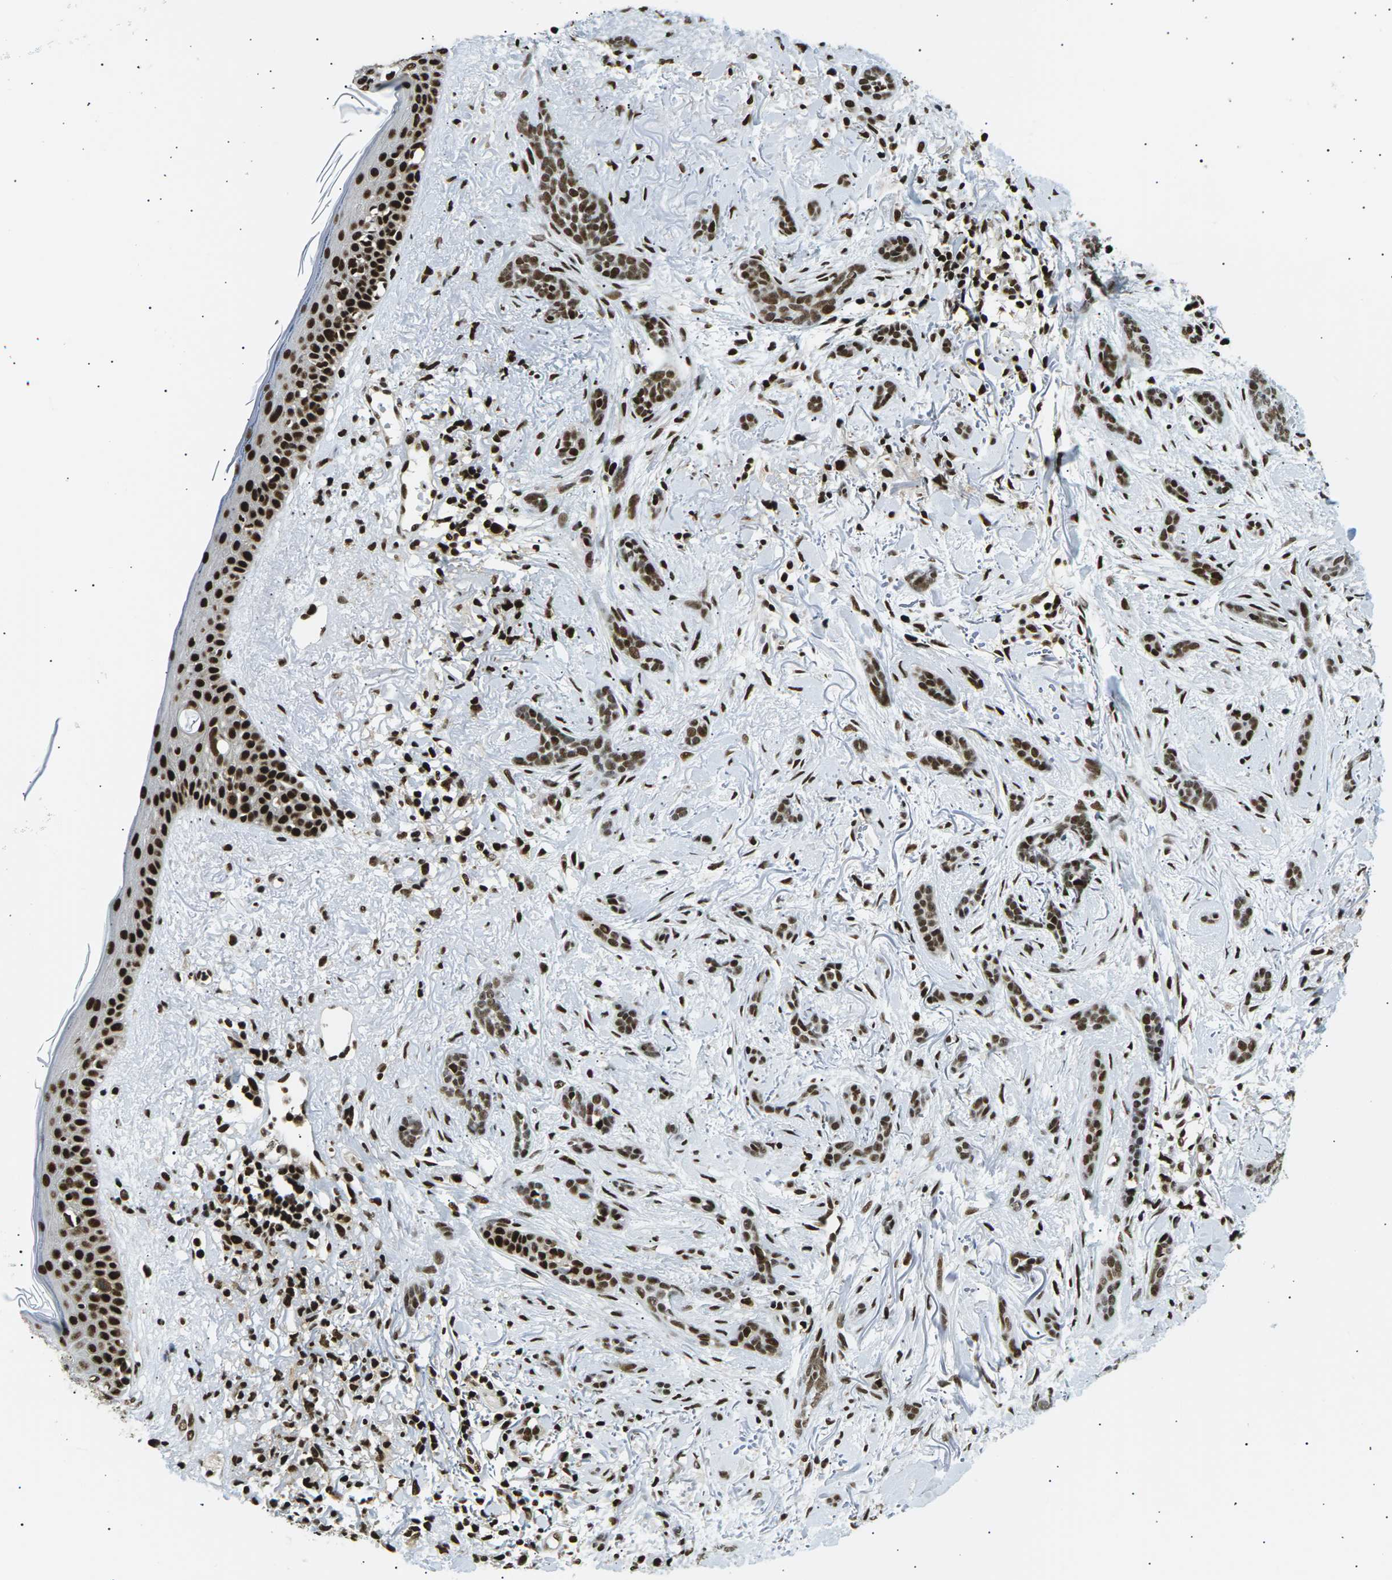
{"staining": {"intensity": "strong", "quantity": ">75%", "location": "nuclear"}, "tissue": "skin cancer", "cell_type": "Tumor cells", "image_type": "cancer", "snomed": [{"axis": "morphology", "description": "Basal cell carcinoma"}, {"axis": "morphology", "description": "Adnexal tumor, benign"}, {"axis": "topography", "description": "Skin"}], "caption": "Strong nuclear protein positivity is present in approximately >75% of tumor cells in skin cancer. (DAB (3,3'-diaminobenzidine) IHC with brightfield microscopy, high magnification).", "gene": "RPA2", "patient": {"sex": "female", "age": 42}}